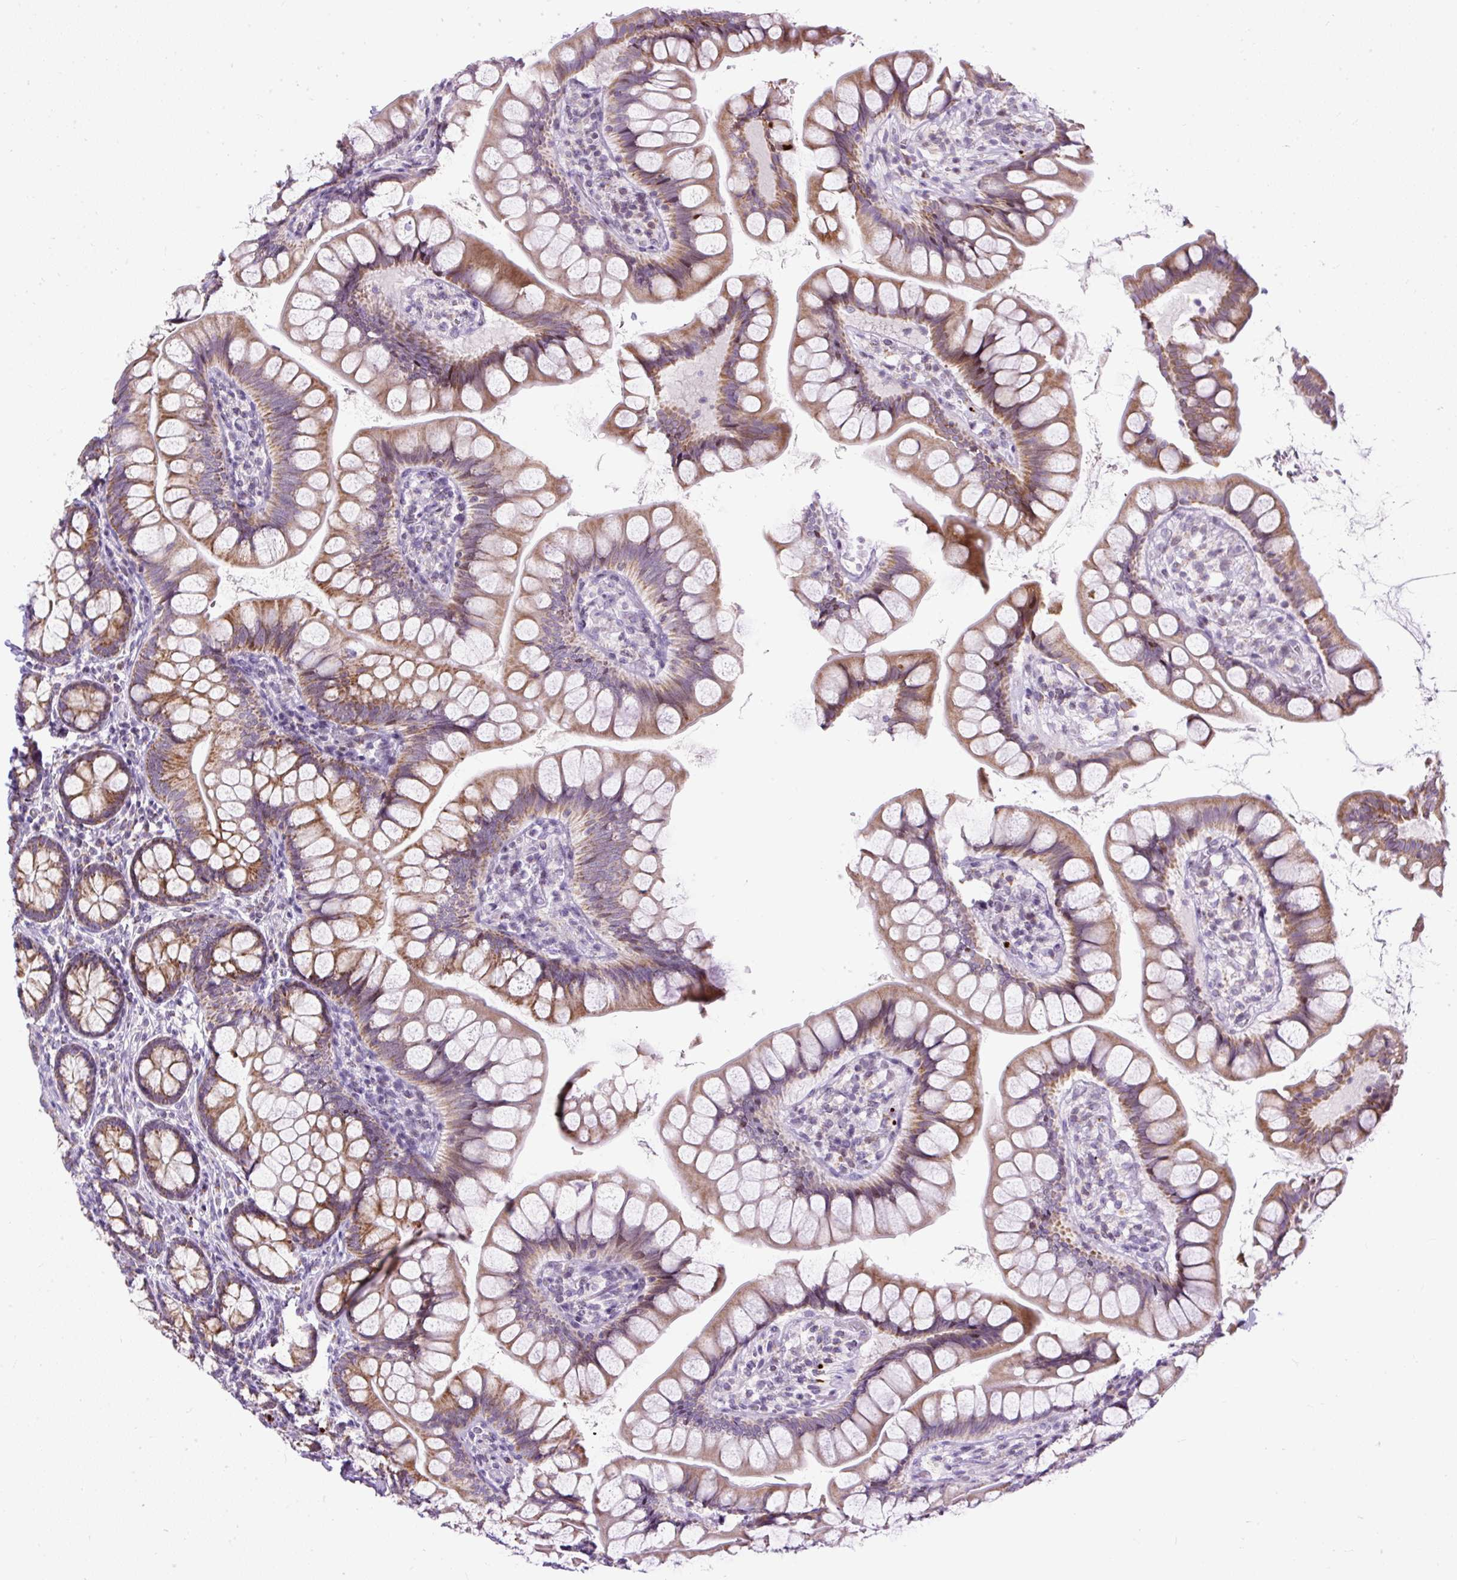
{"staining": {"intensity": "moderate", "quantity": ">75%", "location": "cytoplasmic/membranous"}, "tissue": "small intestine", "cell_type": "Glandular cells", "image_type": "normal", "snomed": [{"axis": "morphology", "description": "Normal tissue, NOS"}, {"axis": "topography", "description": "Small intestine"}], "caption": "Immunohistochemical staining of benign human small intestine reveals >75% levels of moderate cytoplasmic/membranous protein expression in about >75% of glandular cells.", "gene": "FMC1", "patient": {"sex": "male", "age": 70}}